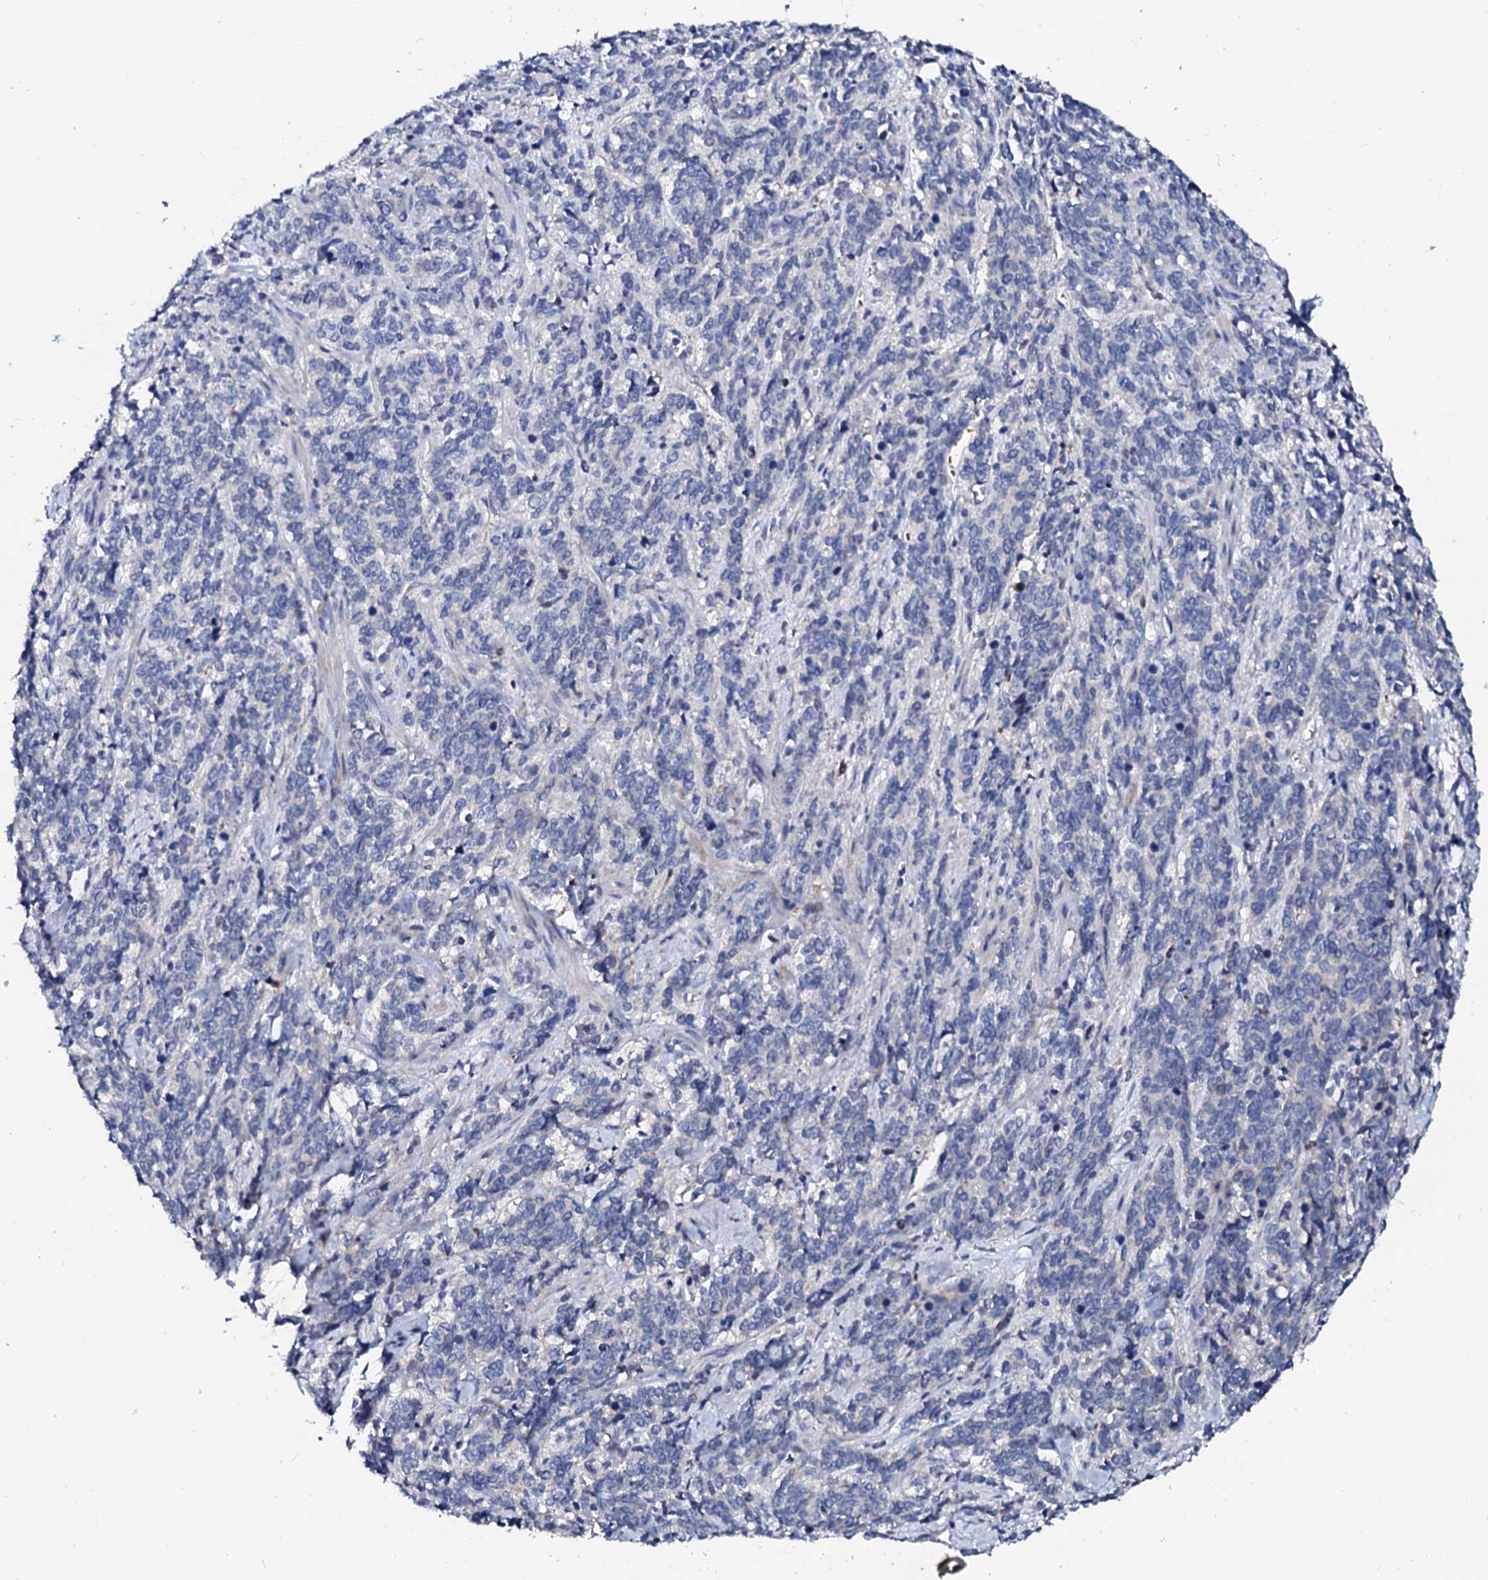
{"staining": {"intensity": "negative", "quantity": "none", "location": "none"}, "tissue": "cervical cancer", "cell_type": "Tumor cells", "image_type": "cancer", "snomed": [{"axis": "morphology", "description": "Squamous cell carcinoma, NOS"}, {"axis": "topography", "description": "Cervix"}], "caption": "The immunohistochemistry photomicrograph has no significant expression in tumor cells of cervical cancer tissue.", "gene": "SLC10A7", "patient": {"sex": "female", "age": 60}}